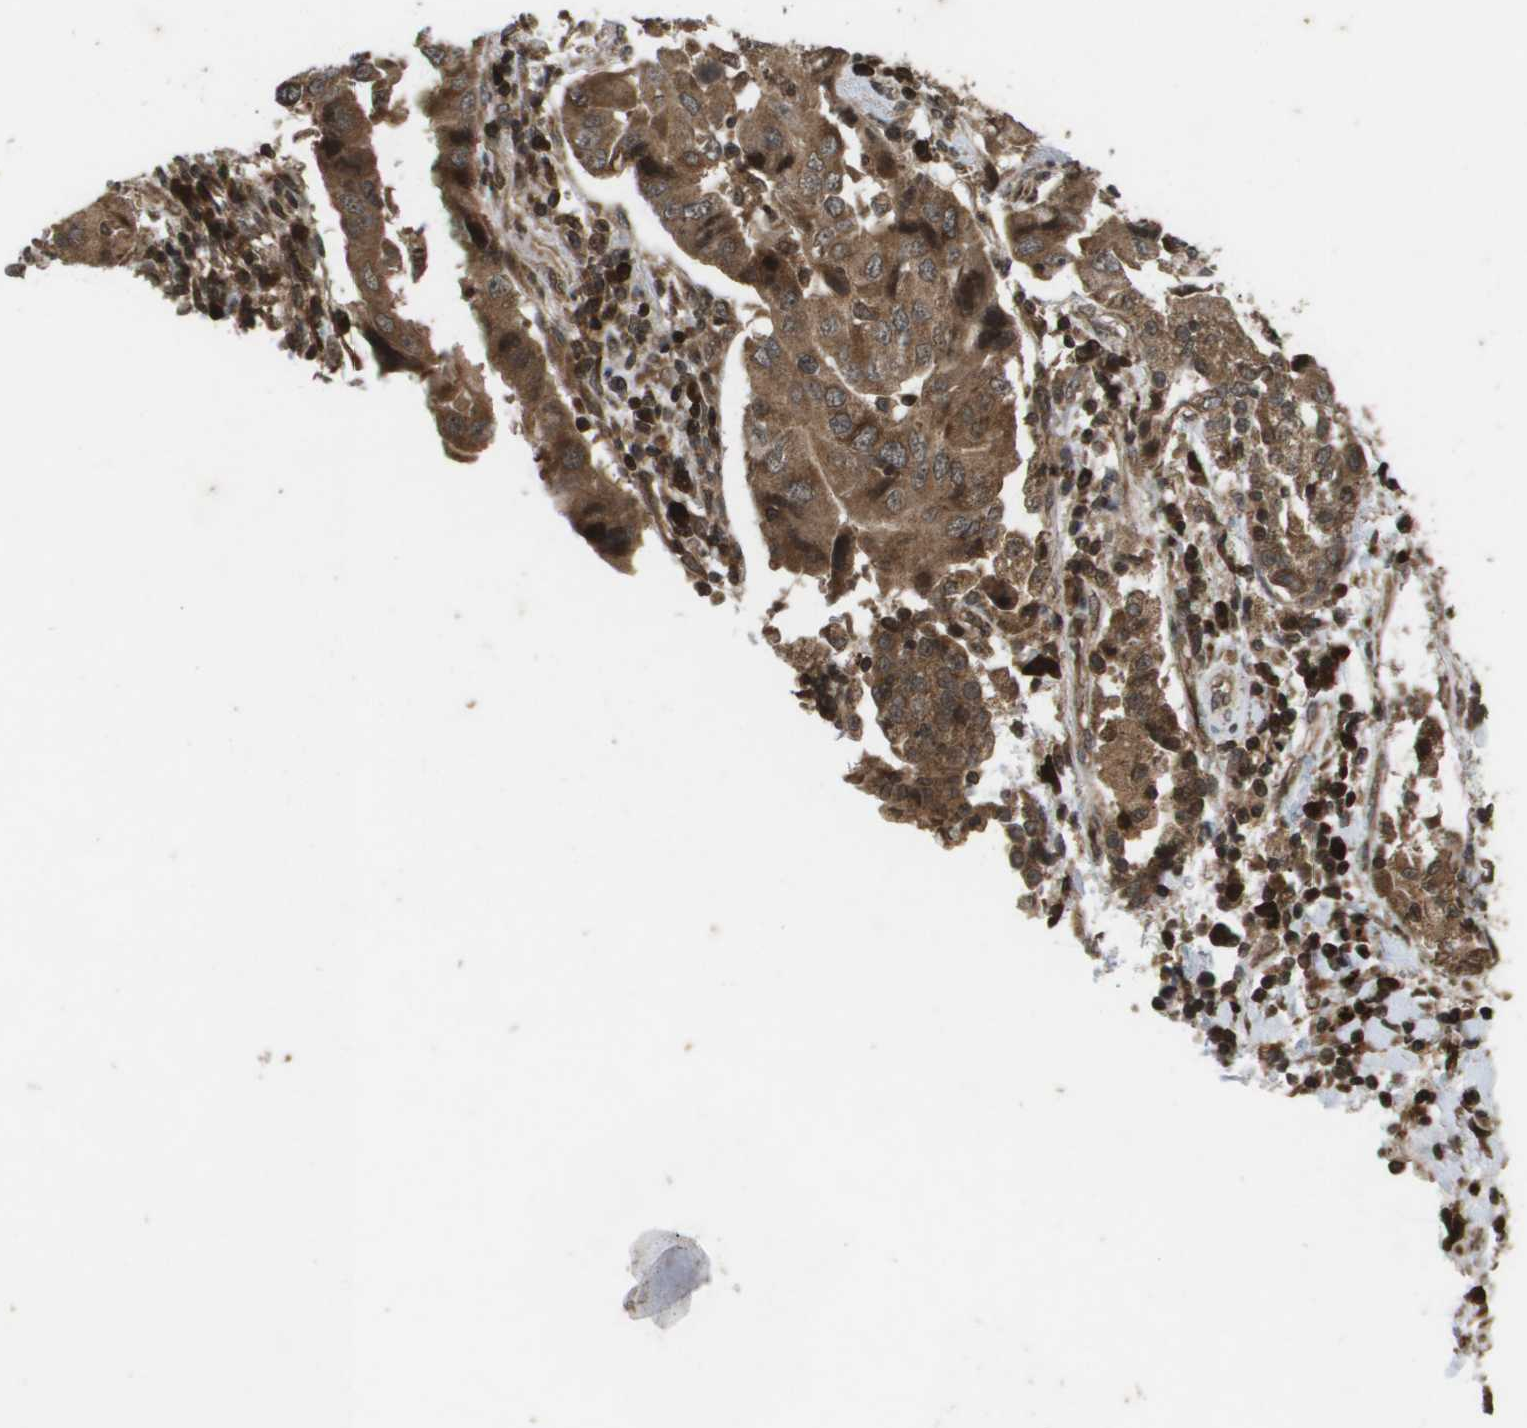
{"staining": {"intensity": "strong", "quantity": ">75%", "location": "cytoplasmic/membranous"}, "tissue": "lung cancer", "cell_type": "Tumor cells", "image_type": "cancer", "snomed": [{"axis": "morphology", "description": "Adenocarcinoma, NOS"}, {"axis": "topography", "description": "Lung"}], "caption": "The histopathology image demonstrates immunohistochemical staining of lung cancer (adenocarcinoma). There is strong cytoplasmic/membranous expression is present in approximately >75% of tumor cells. Ihc stains the protein of interest in brown and the nuclei are stained blue.", "gene": "KIF11", "patient": {"sex": "female", "age": 65}}